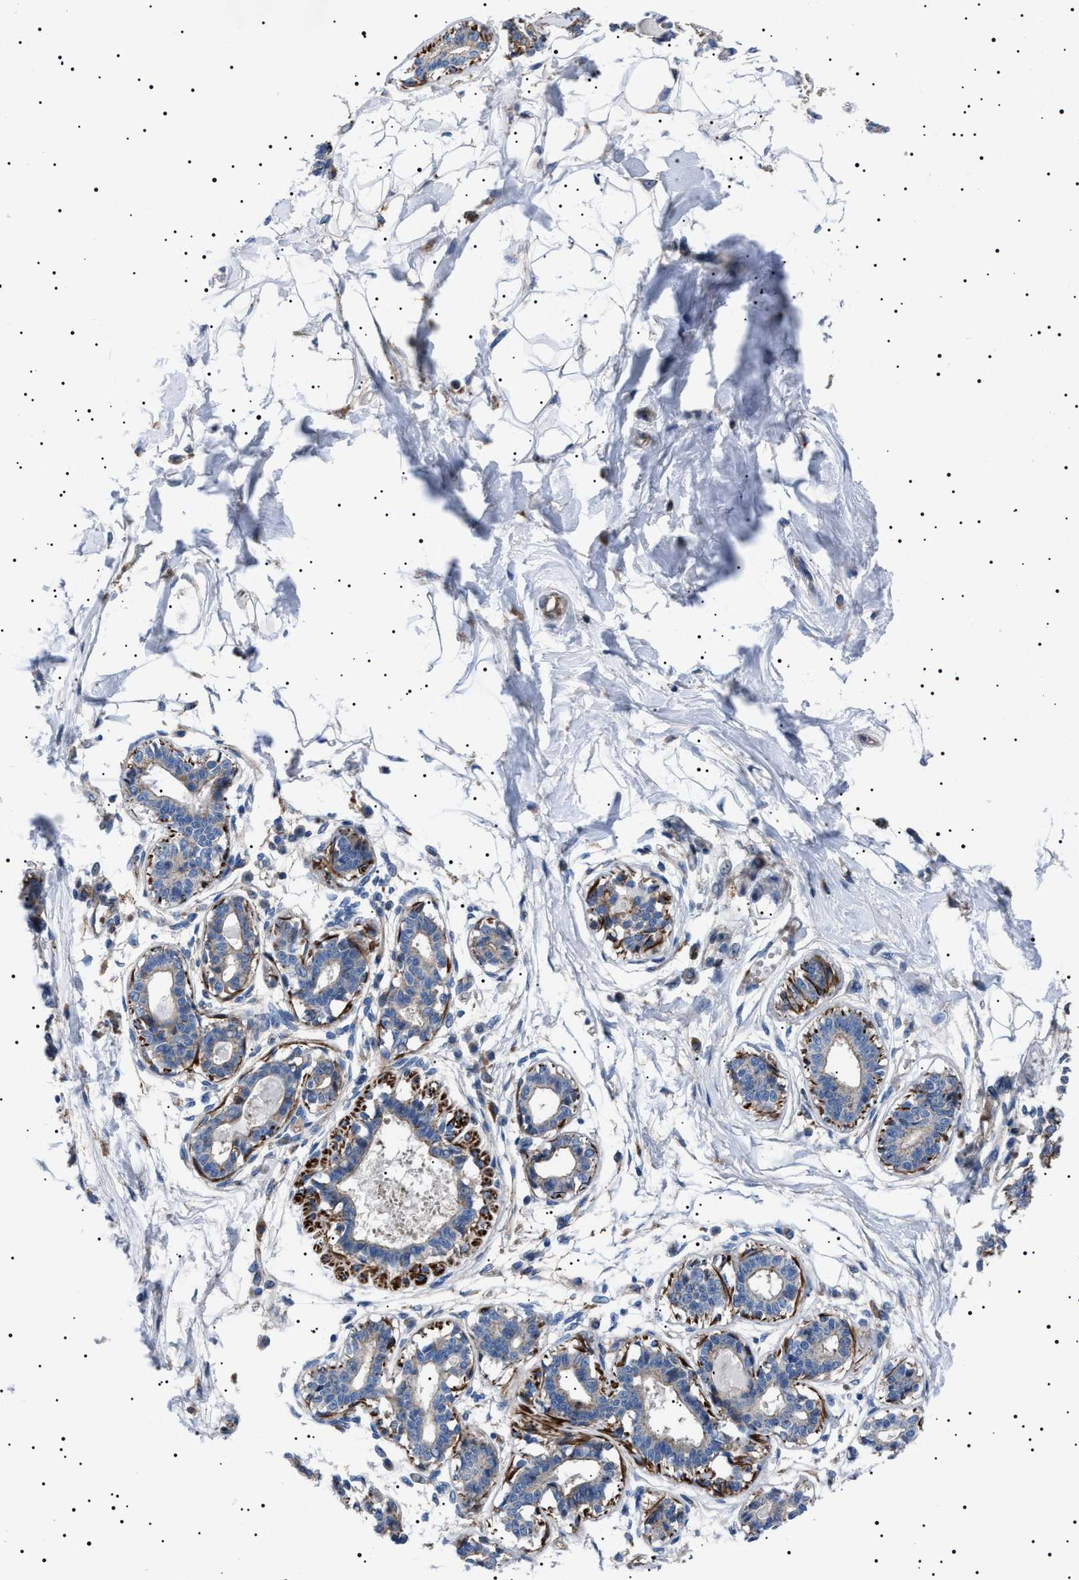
{"staining": {"intensity": "negative", "quantity": "none", "location": "none"}, "tissue": "breast", "cell_type": "Adipocytes", "image_type": "normal", "snomed": [{"axis": "morphology", "description": "Normal tissue, NOS"}, {"axis": "topography", "description": "Breast"}], "caption": "This is an immunohistochemistry image of normal human breast. There is no staining in adipocytes.", "gene": "NEU1", "patient": {"sex": "female", "age": 45}}